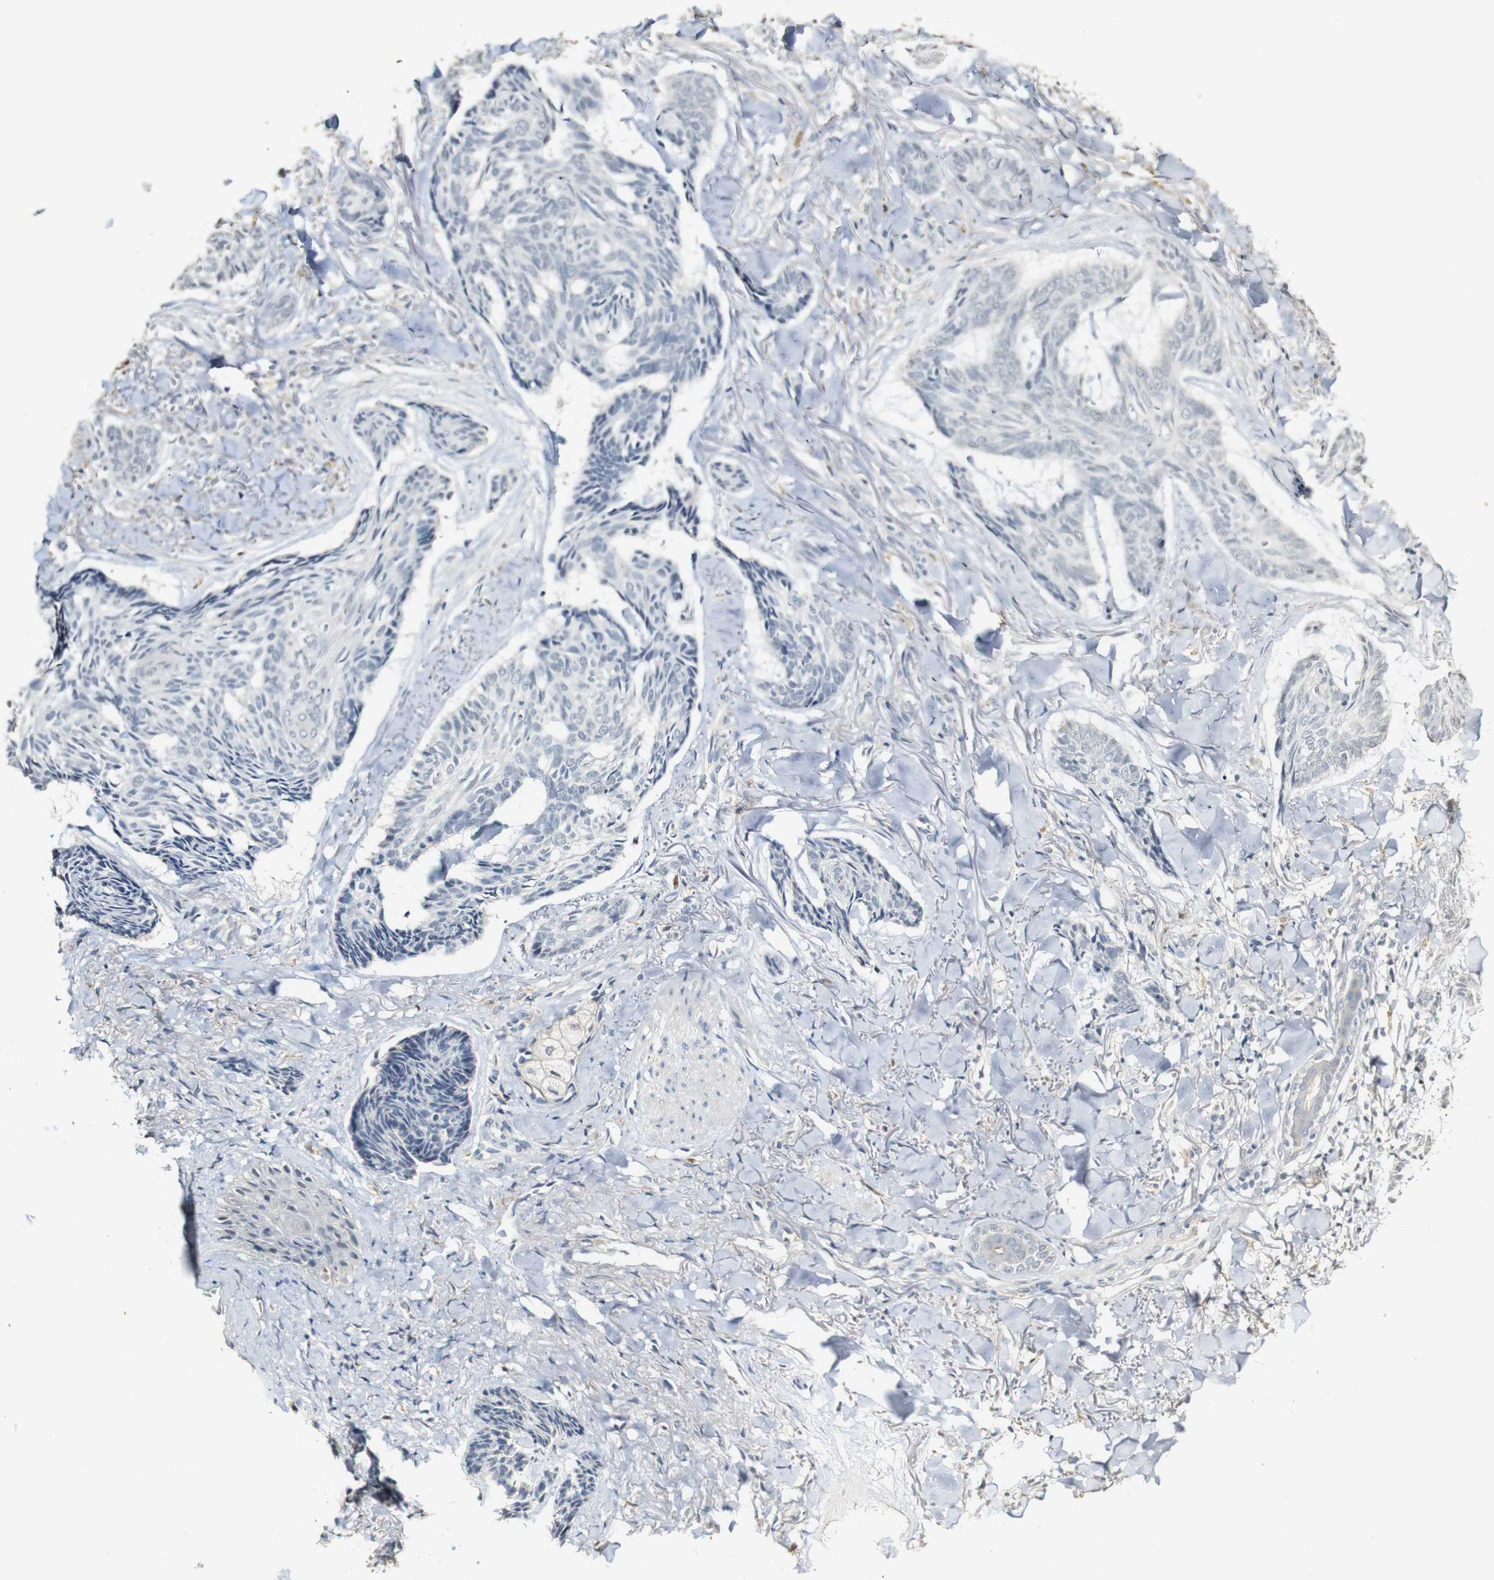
{"staining": {"intensity": "negative", "quantity": "none", "location": "none"}, "tissue": "skin cancer", "cell_type": "Tumor cells", "image_type": "cancer", "snomed": [{"axis": "morphology", "description": "Basal cell carcinoma"}, {"axis": "topography", "description": "Skin"}], "caption": "A histopathology image of human skin cancer is negative for staining in tumor cells. (Stains: DAB (3,3'-diaminobenzidine) IHC with hematoxylin counter stain, Microscopy: brightfield microscopy at high magnification).", "gene": "SYT7", "patient": {"sex": "male", "age": 43}}